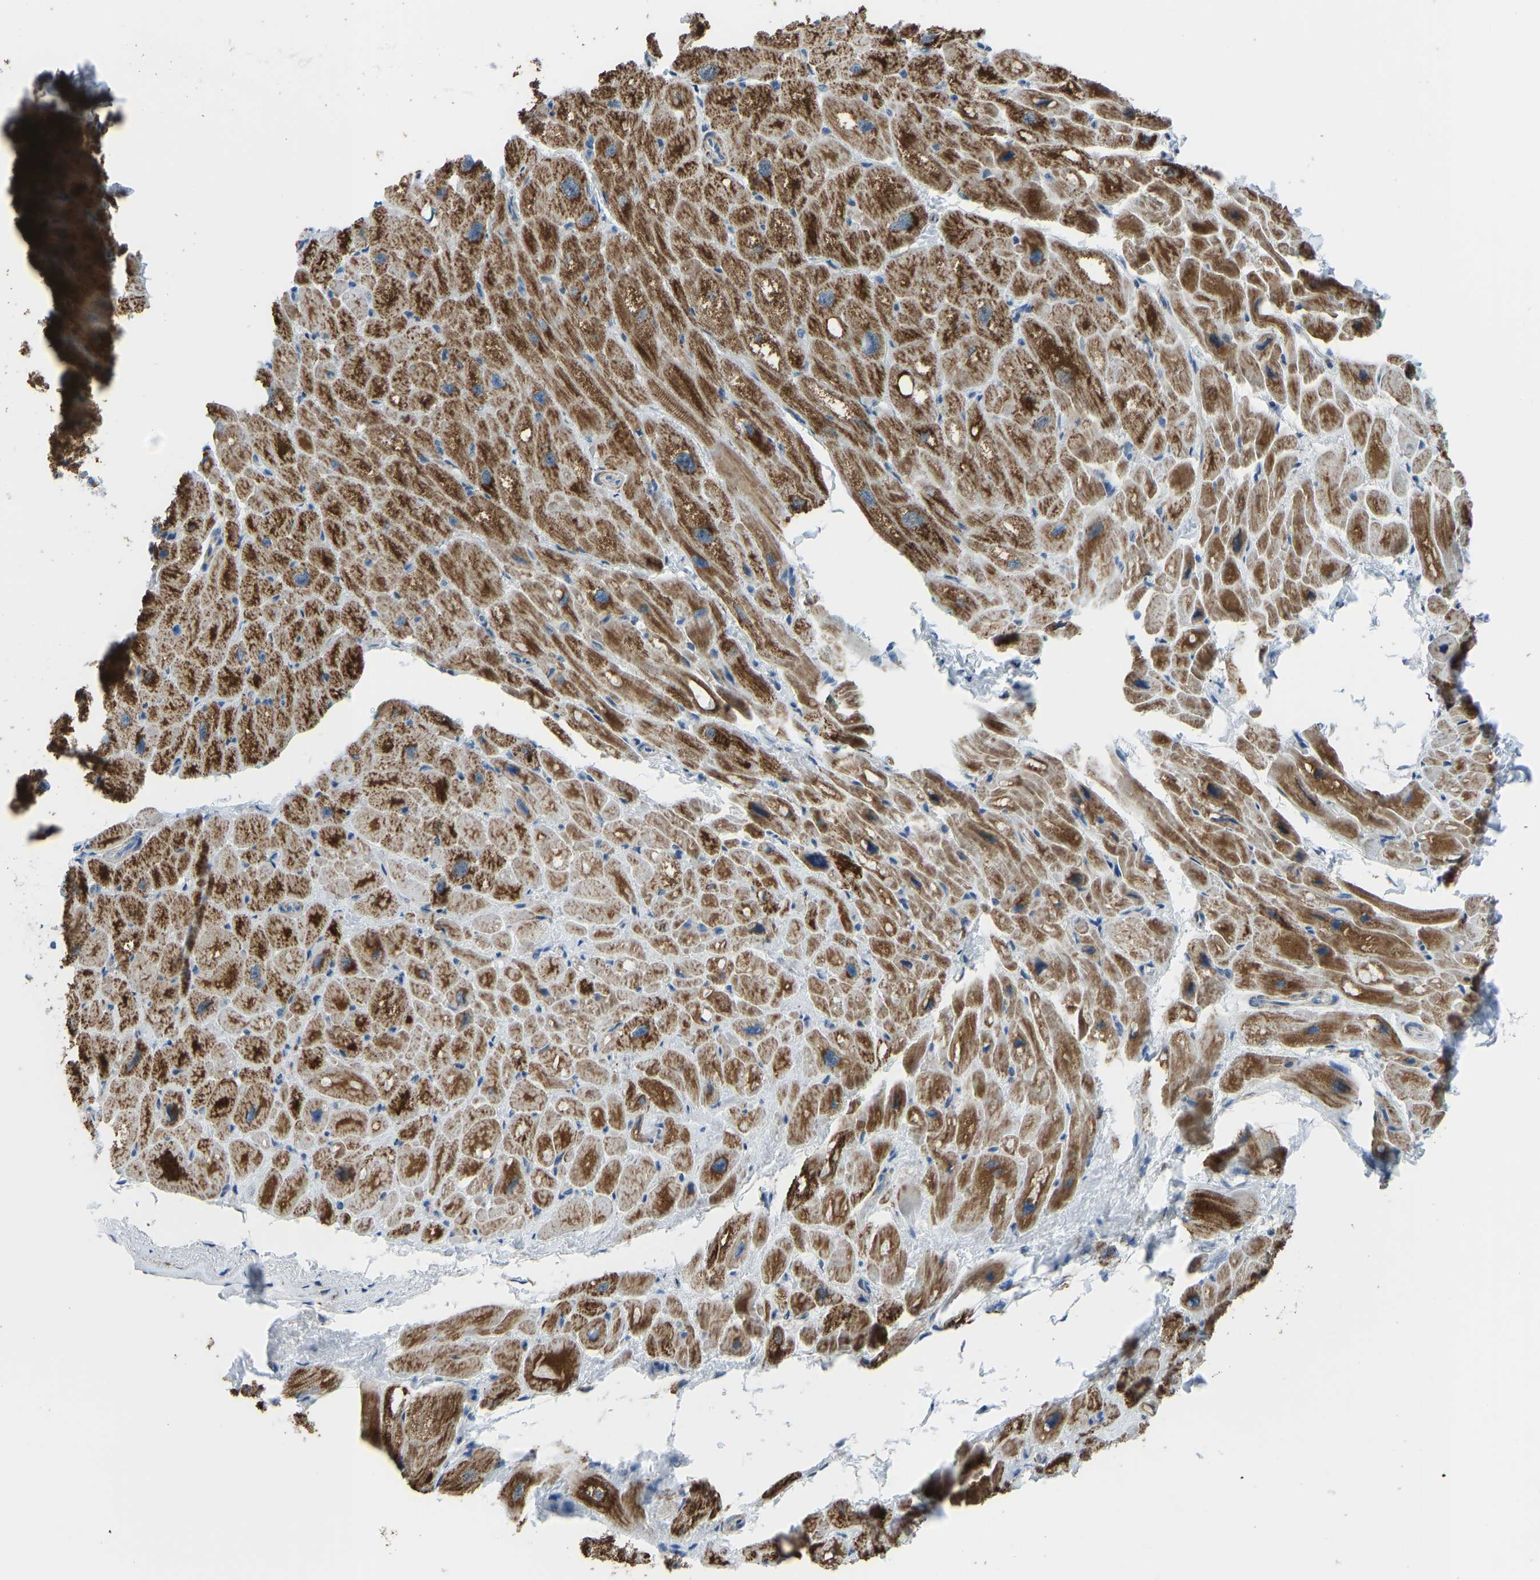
{"staining": {"intensity": "moderate", "quantity": ">75%", "location": "cytoplasmic/membranous"}, "tissue": "heart muscle", "cell_type": "Cardiomyocytes", "image_type": "normal", "snomed": [{"axis": "morphology", "description": "Normal tissue, NOS"}, {"axis": "topography", "description": "Heart"}], "caption": "A micrograph showing moderate cytoplasmic/membranous staining in approximately >75% of cardiomyocytes in benign heart muscle, as visualized by brown immunohistochemical staining.", "gene": "SMIM20", "patient": {"sex": "male", "age": 49}}